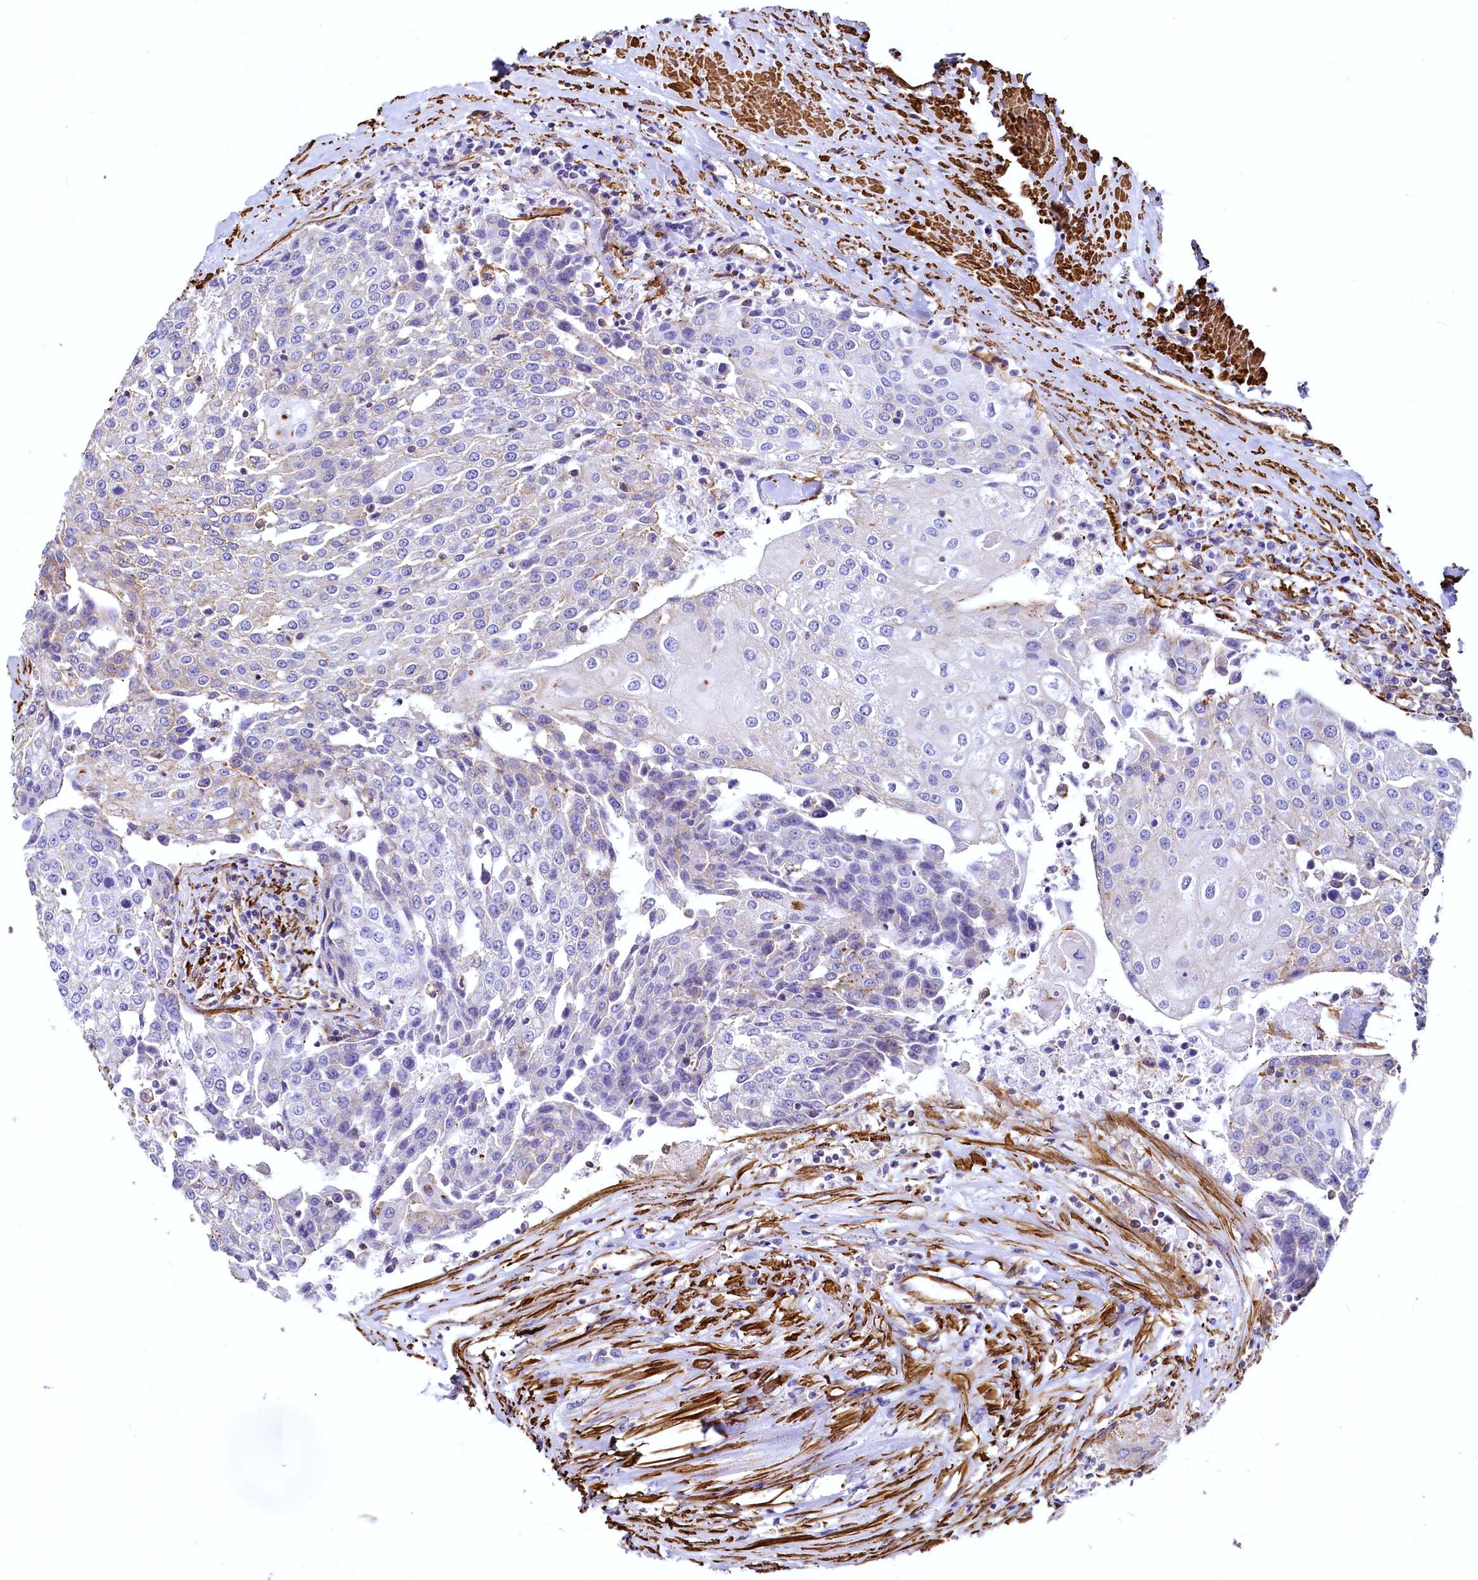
{"staining": {"intensity": "negative", "quantity": "none", "location": "none"}, "tissue": "urothelial cancer", "cell_type": "Tumor cells", "image_type": "cancer", "snomed": [{"axis": "morphology", "description": "Urothelial carcinoma, High grade"}, {"axis": "topography", "description": "Urinary bladder"}], "caption": "Micrograph shows no protein expression in tumor cells of urothelial cancer tissue.", "gene": "THBS1", "patient": {"sex": "female", "age": 85}}